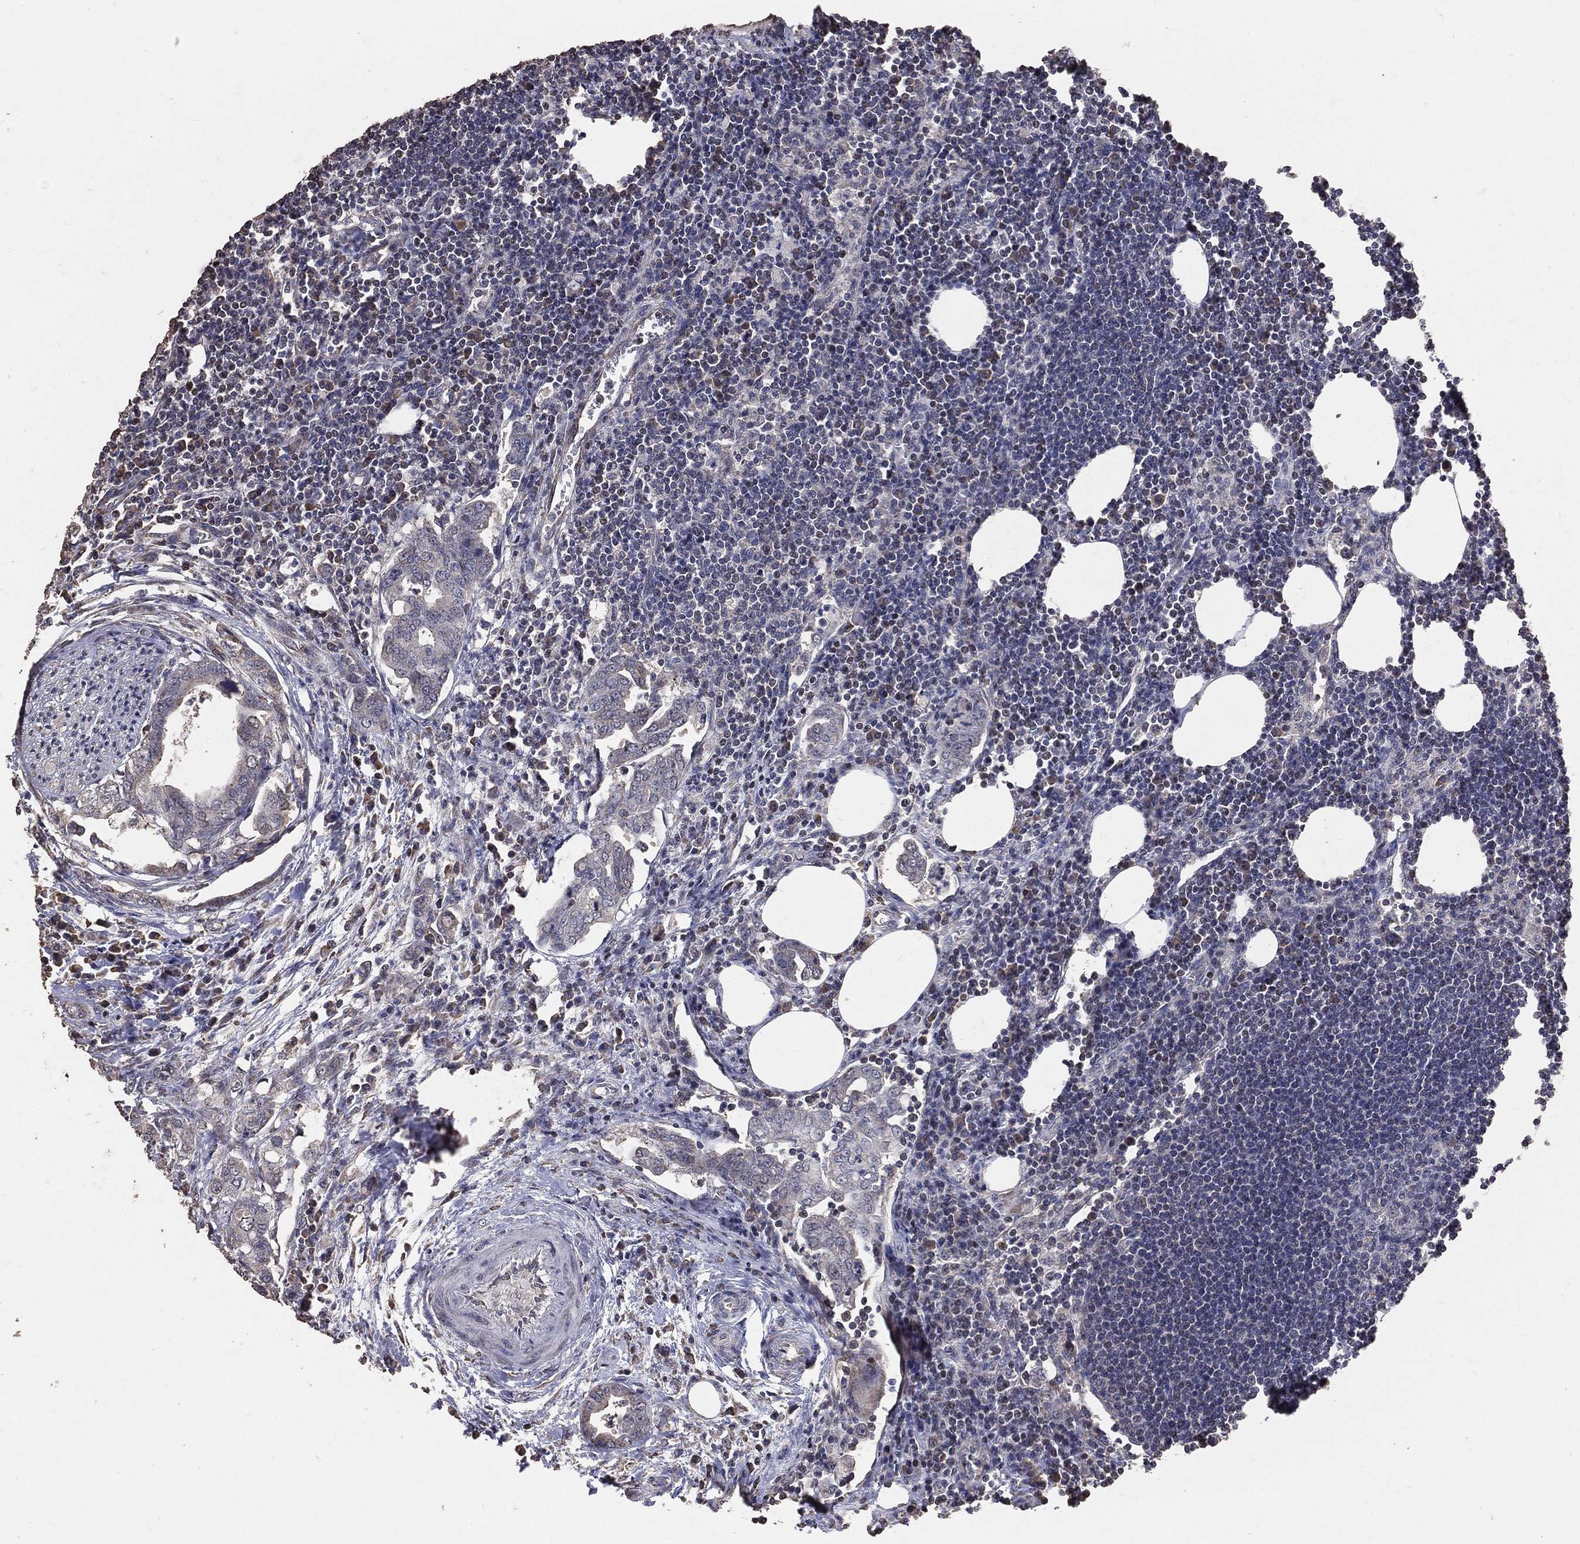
{"staining": {"intensity": "negative", "quantity": "none", "location": "none"}, "tissue": "lymph node", "cell_type": "Germinal center cells", "image_type": "normal", "snomed": [{"axis": "morphology", "description": "Normal tissue, NOS"}, {"axis": "topography", "description": "Lymph node"}], "caption": "This is an immunohistochemistry (IHC) image of normal lymph node. There is no expression in germinal center cells.", "gene": "LY6K", "patient": {"sex": "female", "age": 67}}